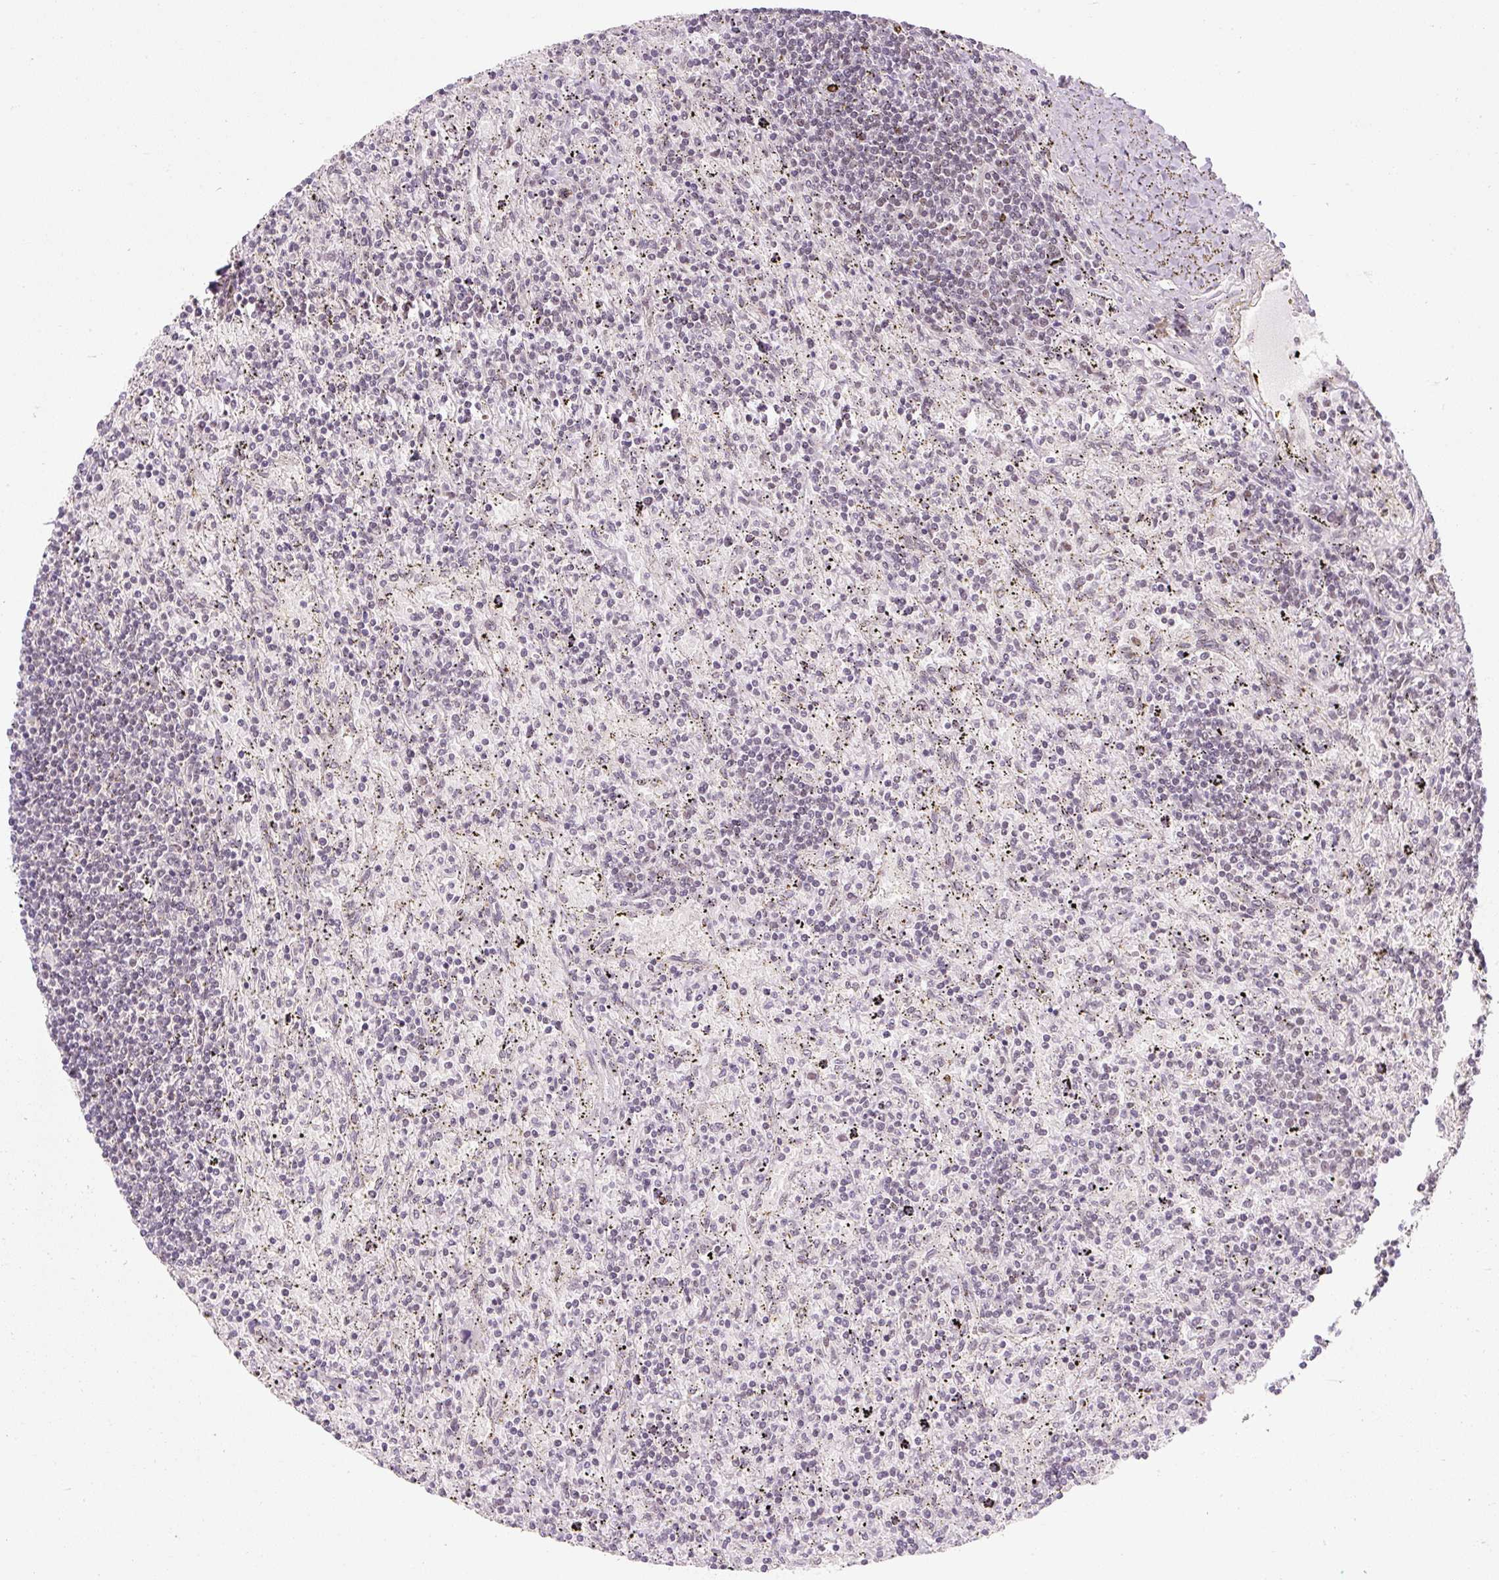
{"staining": {"intensity": "weak", "quantity": "<25%", "location": "nuclear"}, "tissue": "lymphoma", "cell_type": "Tumor cells", "image_type": "cancer", "snomed": [{"axis": "morphology", "description": "Malignant lymphoma, non-Hodgkin's type, Low grade"}, {"axis": "topography", "description": "Spleen"}], "caption": "Immunohistochemistry micrograph of lymphoma stained for a protein (brown), which shows no positivity in tumor cells. (Stains: DAB IHC with hematoxylin counter stain, Microscopy: brightfield microscopy at high magnification).", "gene": "U2AF2", "patient": {"sex": "male", "age": 76}}